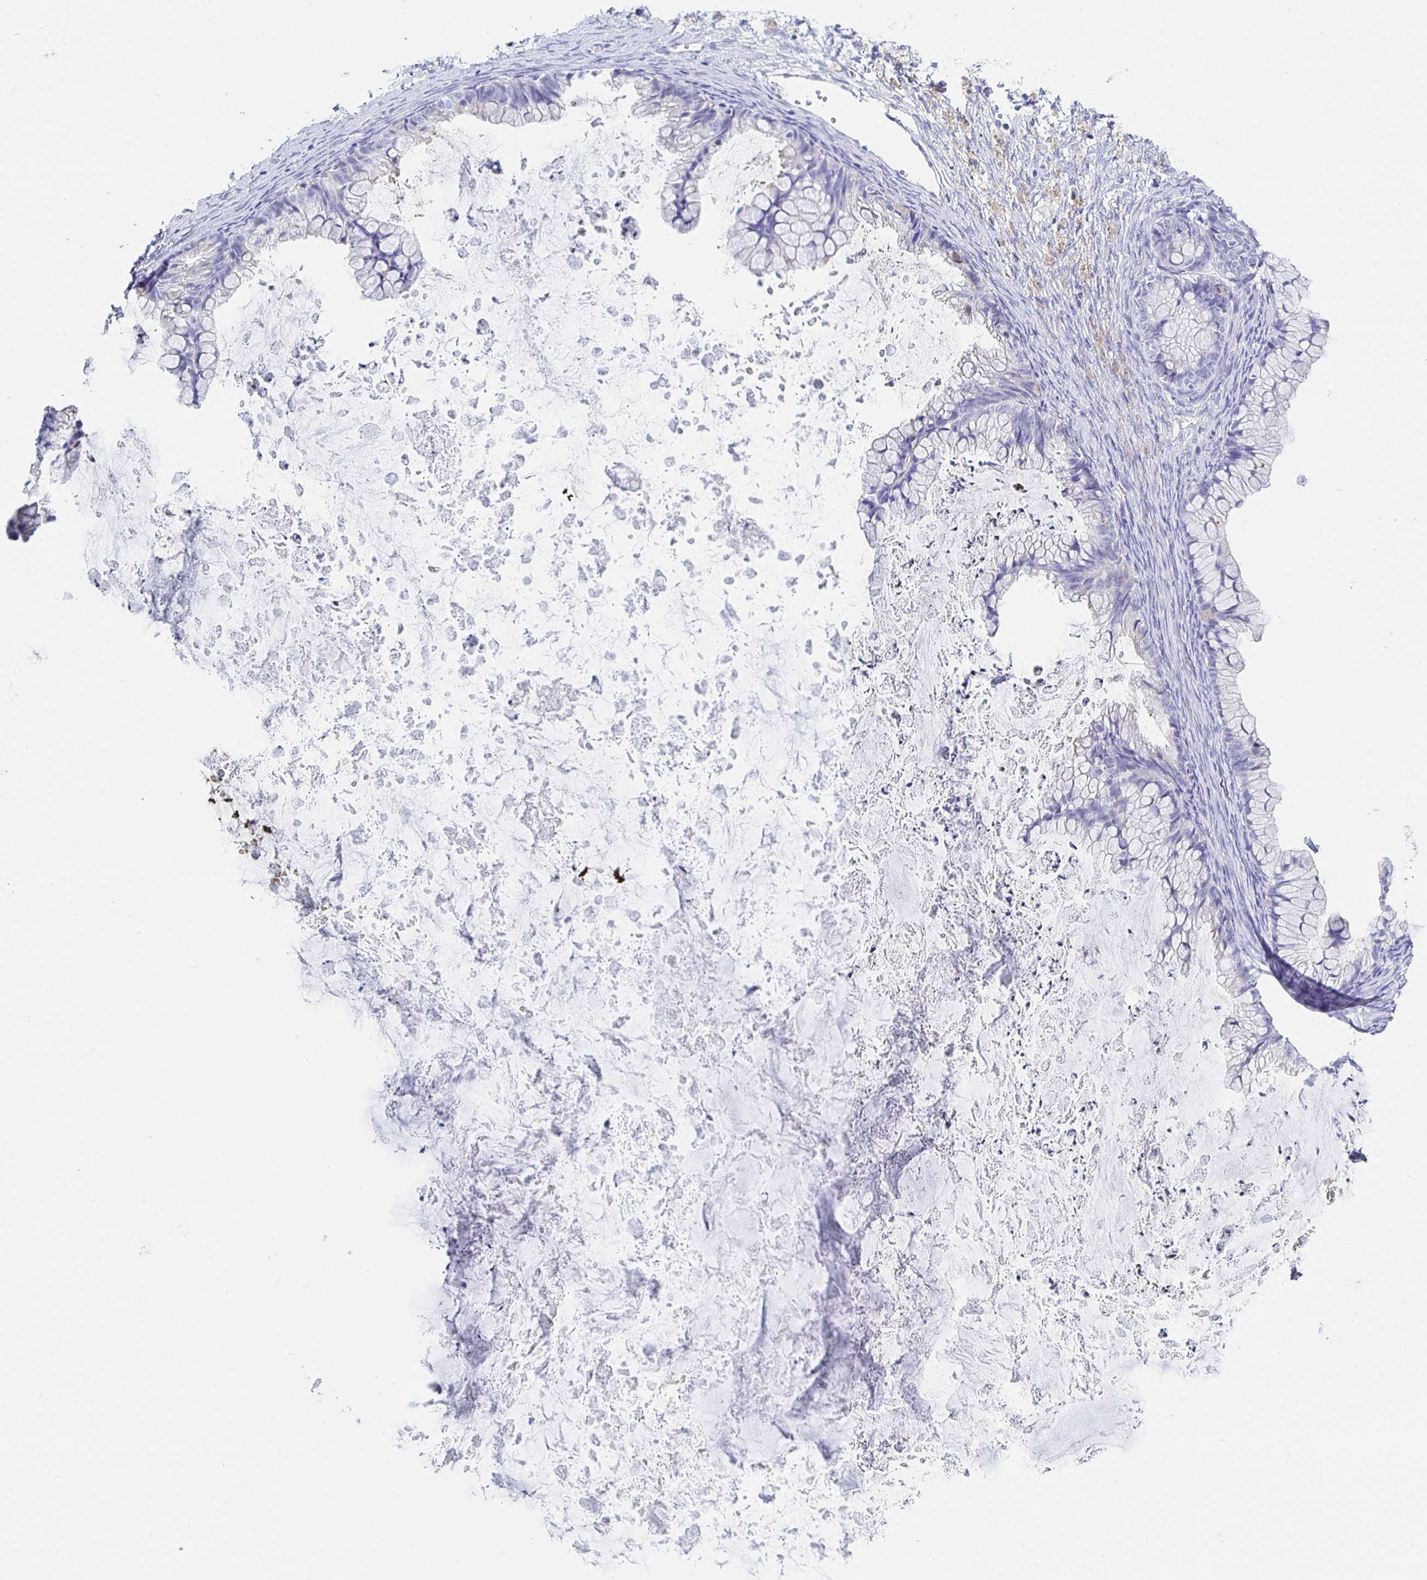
{"staining": {"intensity": "negative", "quantity": "none", "location": "none"}, "tissue": "ovarian cancer", "cell_type": "Tumor cells", "image_type": "cancer", "snomed": [{"axis": "morphology", "description": "Cystadenocarcinoma, mucinous, NOS"}, {"axis": "topography", "description": "Ovary"}], "caption": "This is a image of immunohistochemistry (IHC) staining of mucinous cystadenocarcinoma (ovarian), which shows no expression in tumor cells.", "gene": "UMOD", "patient": {"sex": "female", "age": 35}}